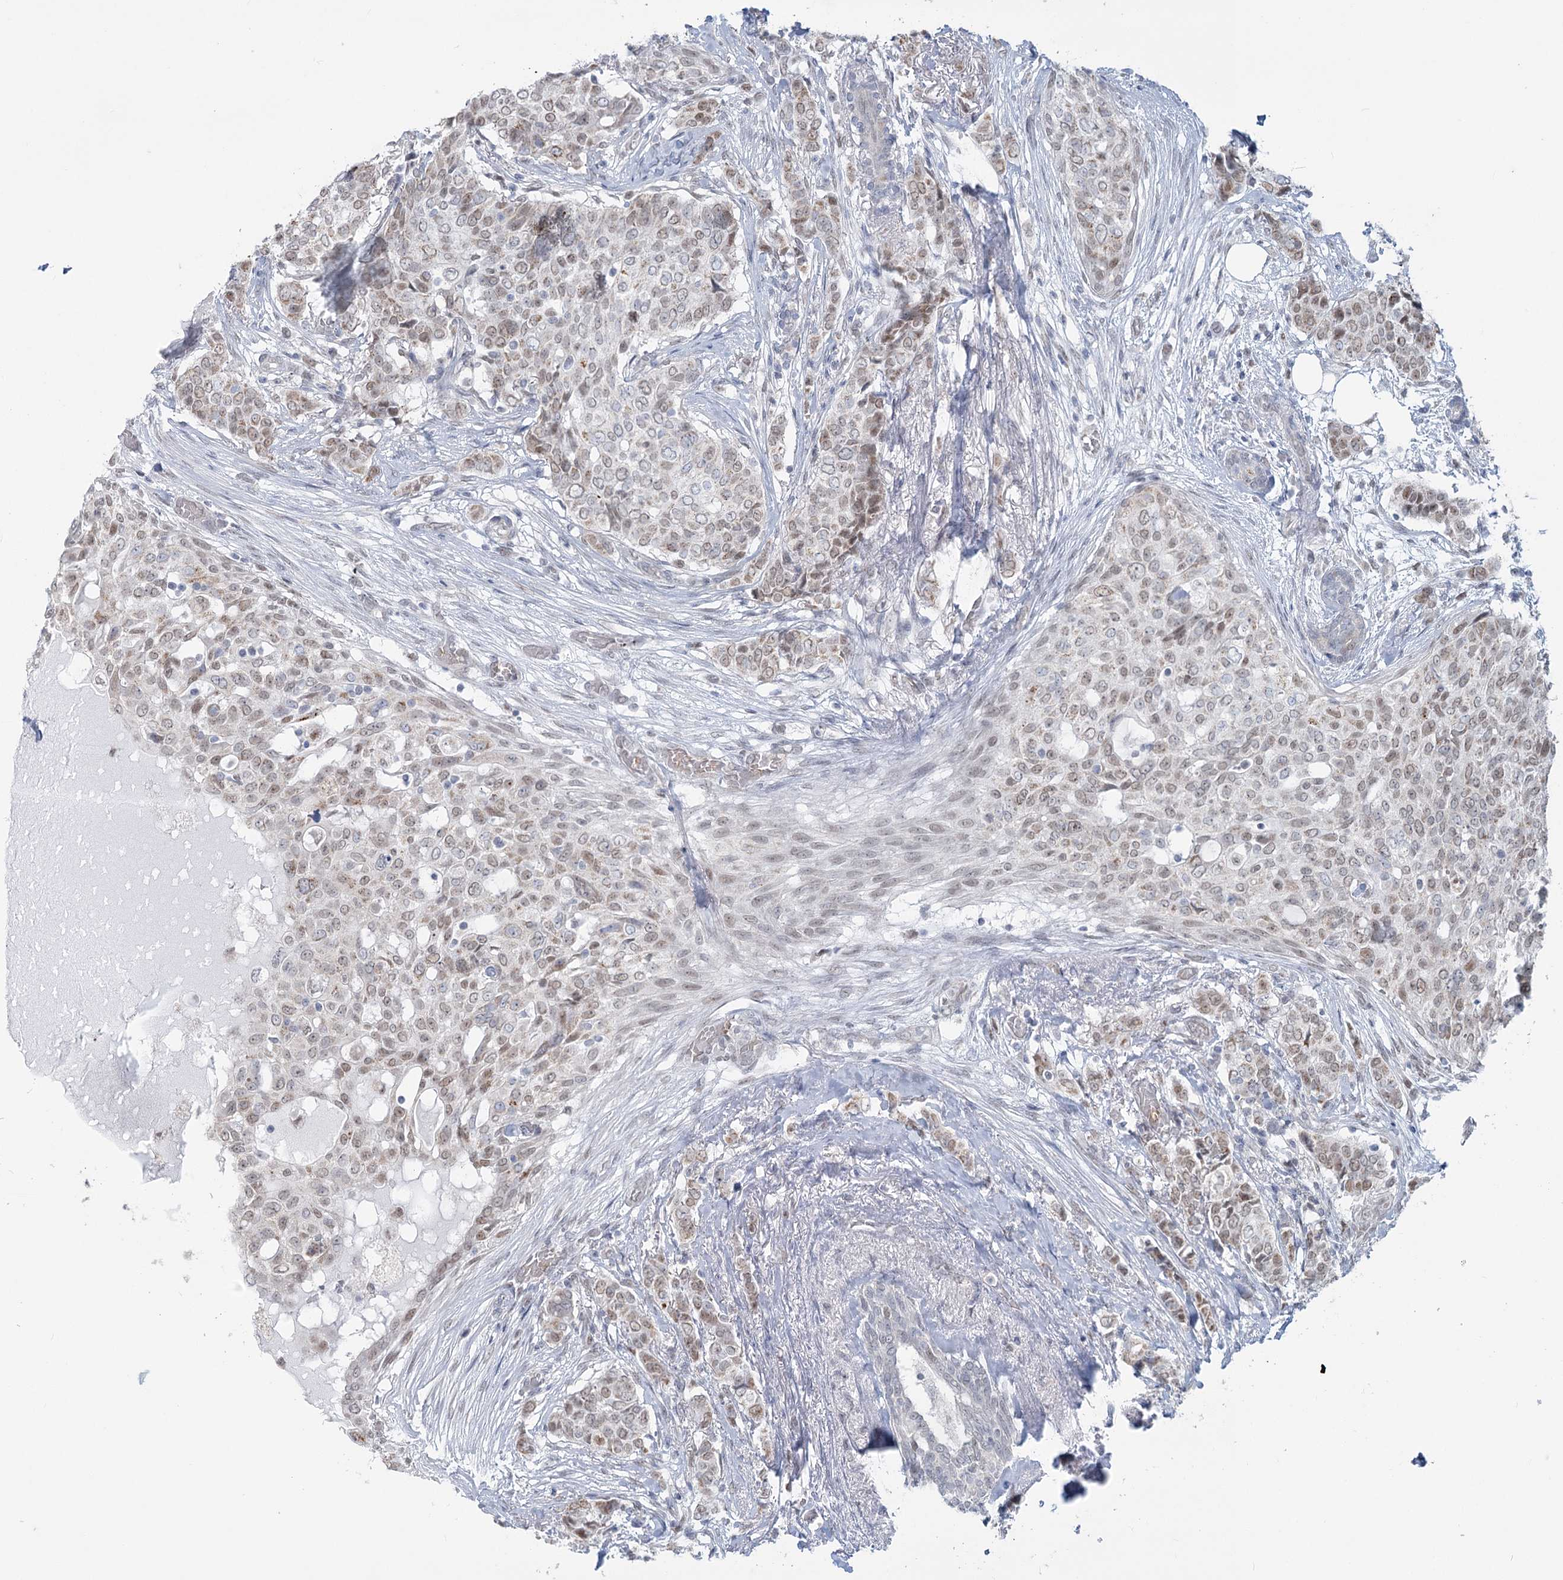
{"staining": {"intensity": "weak", "quantity": "25%-75%", "location": "nuclear"}, "tissue": "breast cancer", "cell_type": "Tumor cells", "image_type": "cancer", "snomed": [{"axis": "morphology", "description": "Lobular carcinoma"}, {"axis": "topography", "description": "Breast"}], "caption": "Breast cancer (lobular carcinoma) was stained to show a protein in brown. There is low levels of weak nuclear positivity in about 25%-75% of tumor cells.", "gene": "MTG1", "patient": {"sex": "female", "age": 51}}